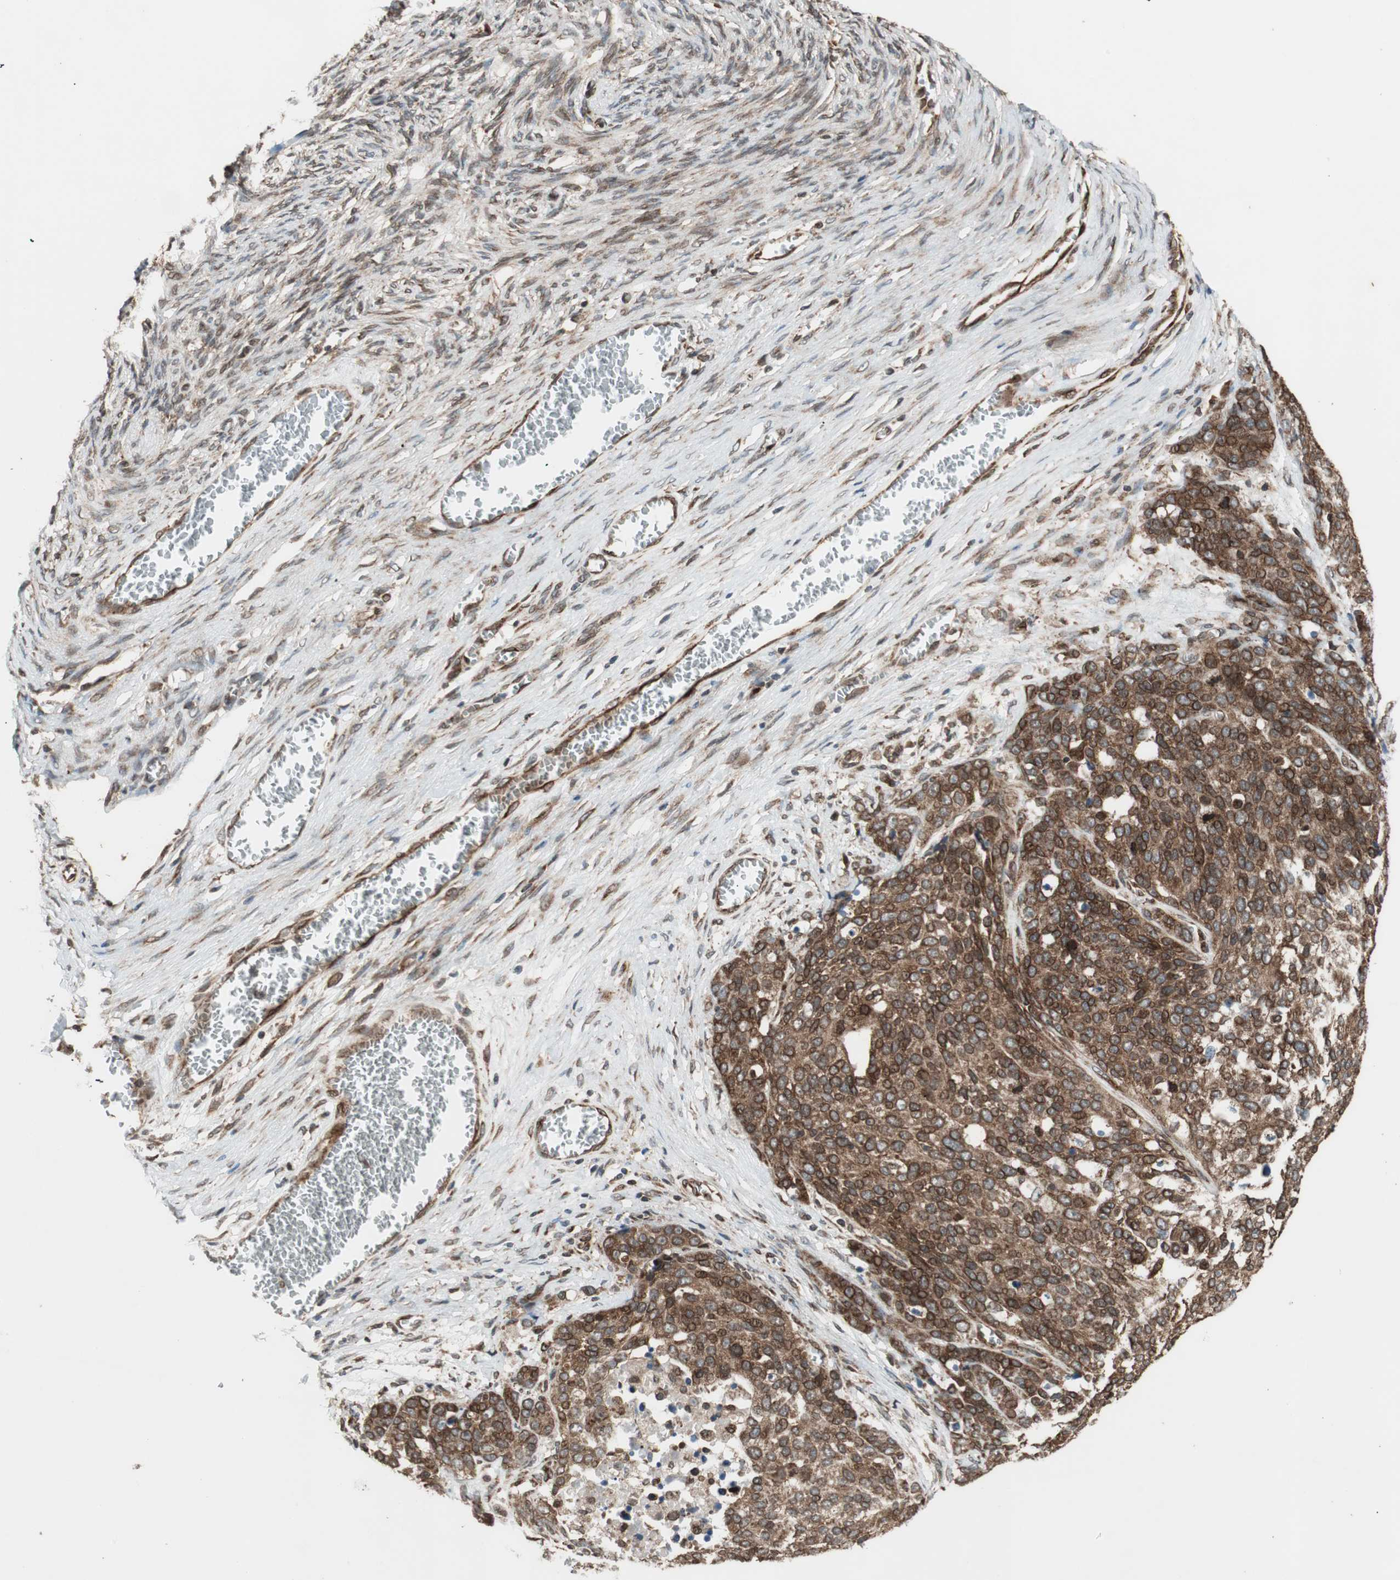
{"staining": {"intensity": "strong", "quantity": ">75%", "location": "cytoplasmic/membranous,nuclear"}, "tissue": "ovarian cancer", "cell_type": "Tumor cells", "image_type": "cancer", "snomed": [{"axis": "morphology", "description": "Cystadenocarcinoma, serous, NOS"}, {"axis": "topography", "description": "Ovary"}], "caption": "A brown stain highlights strong cytoplasmic/membranous and nuclear staining of a protein in human serous cystadenocarcinoma (ovarian) tumor cells. The staining is performed using DAB brown chromogen to label protein expression. The nuclei are counter-stained blue using hematoxylin.", "gene": "NUP62", "patient": {"sex": "female", "age": 44}}